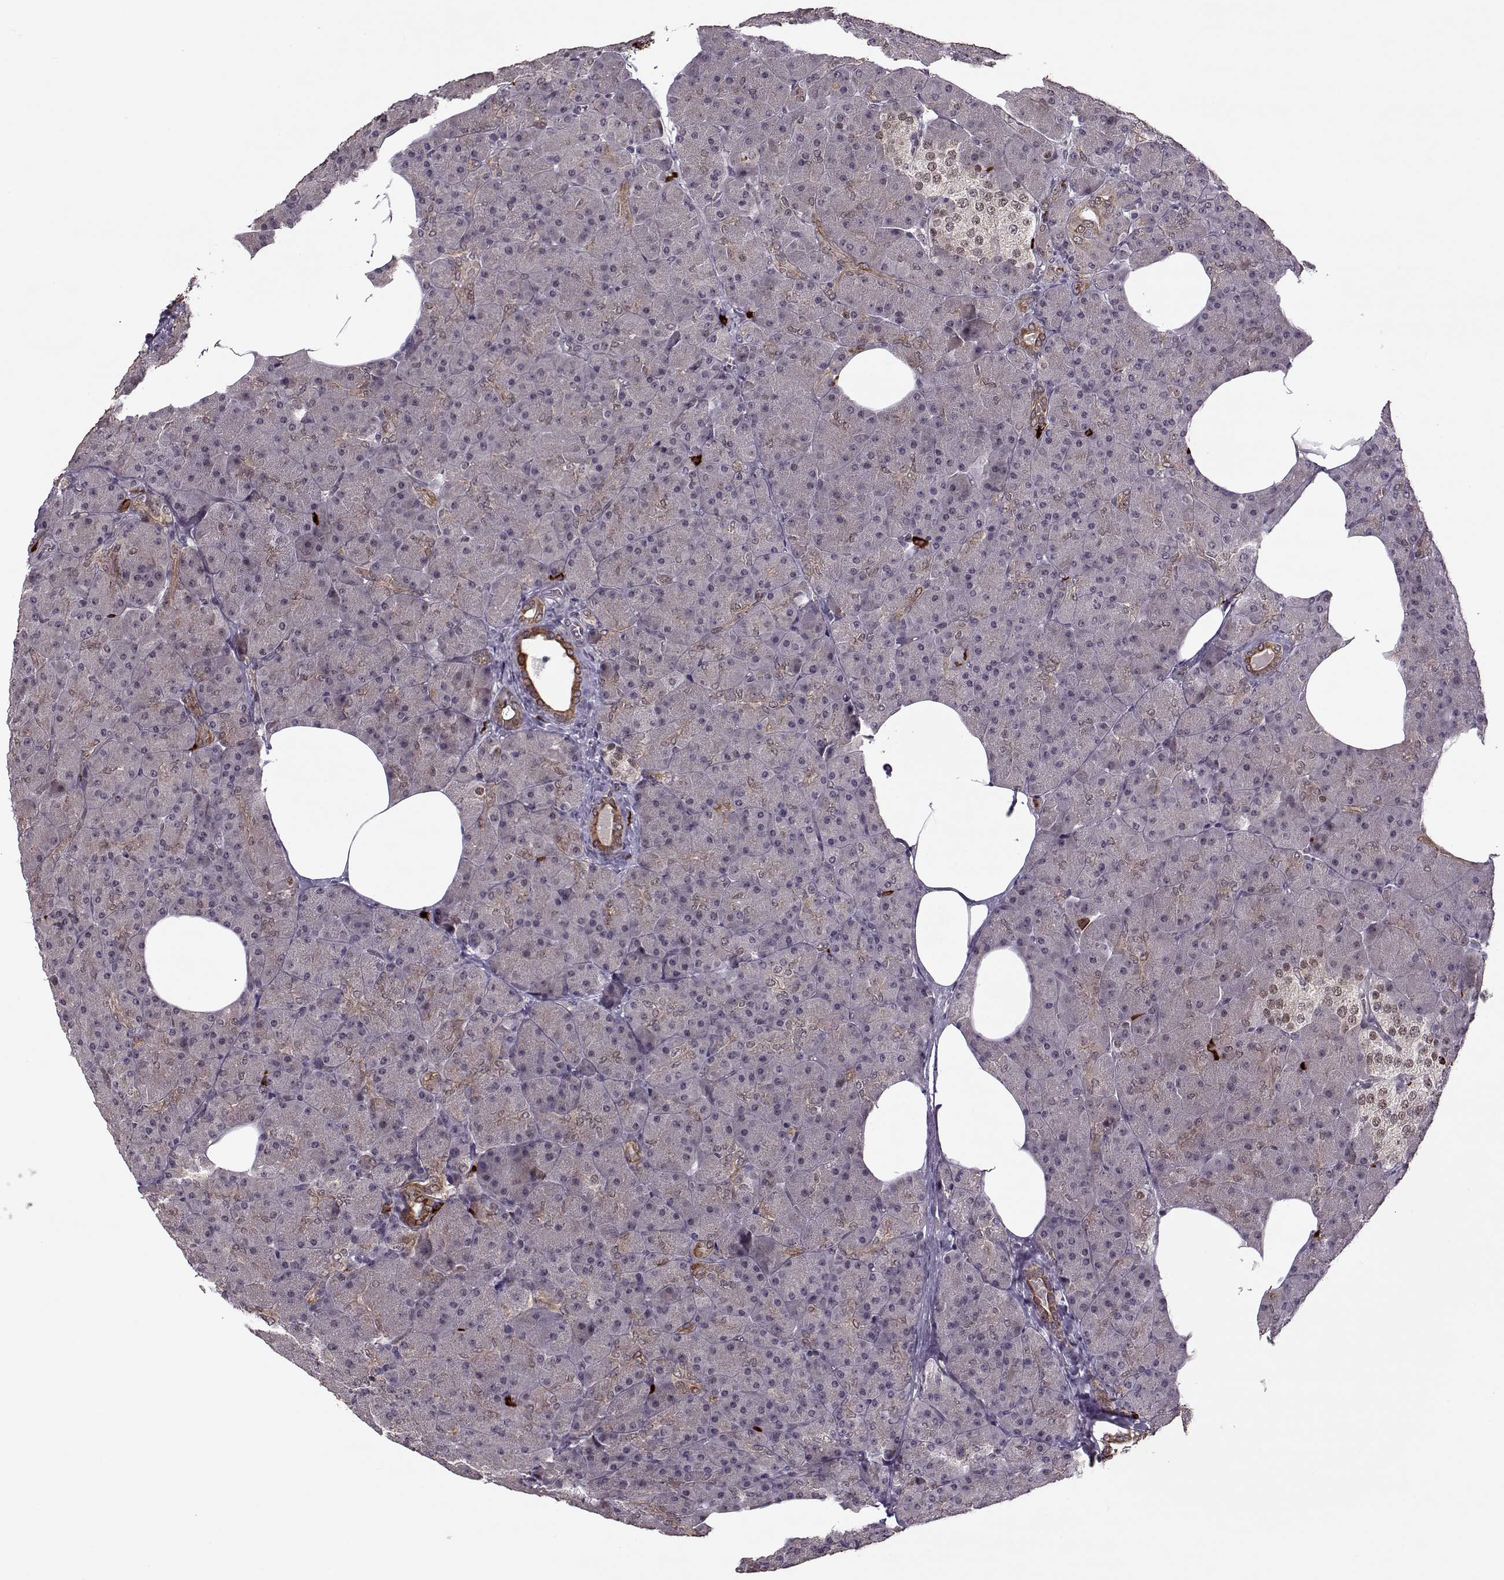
{"staining": {"intensity": "strong", "quantity": "<25%", "location": "cytoplasmic/membranous"}, "tissue": "pancreas", "cell_type": "Exocrine glandular cells", "image_type": "normal", "snomed": [{"axis": "morphology", "description": "Normal tissue, NOS"}, {"axis": "topography", "description": "Pancreas"}], "caption": "Immunohistochemistry staining of unremarkable pancreas, which exhibits medium levels of strong cytoplasmic/membranous positivity in approximately <25% of exocrine glandular cells indicating strong cytoplasmic/membranous protein expression. The staining was performed using DAB (brown) for protein detection and nuclei were counterstained in hematoxylin (blue).", "gene": "DENND4B", "patient": {"sex": "female", "age": 45}}